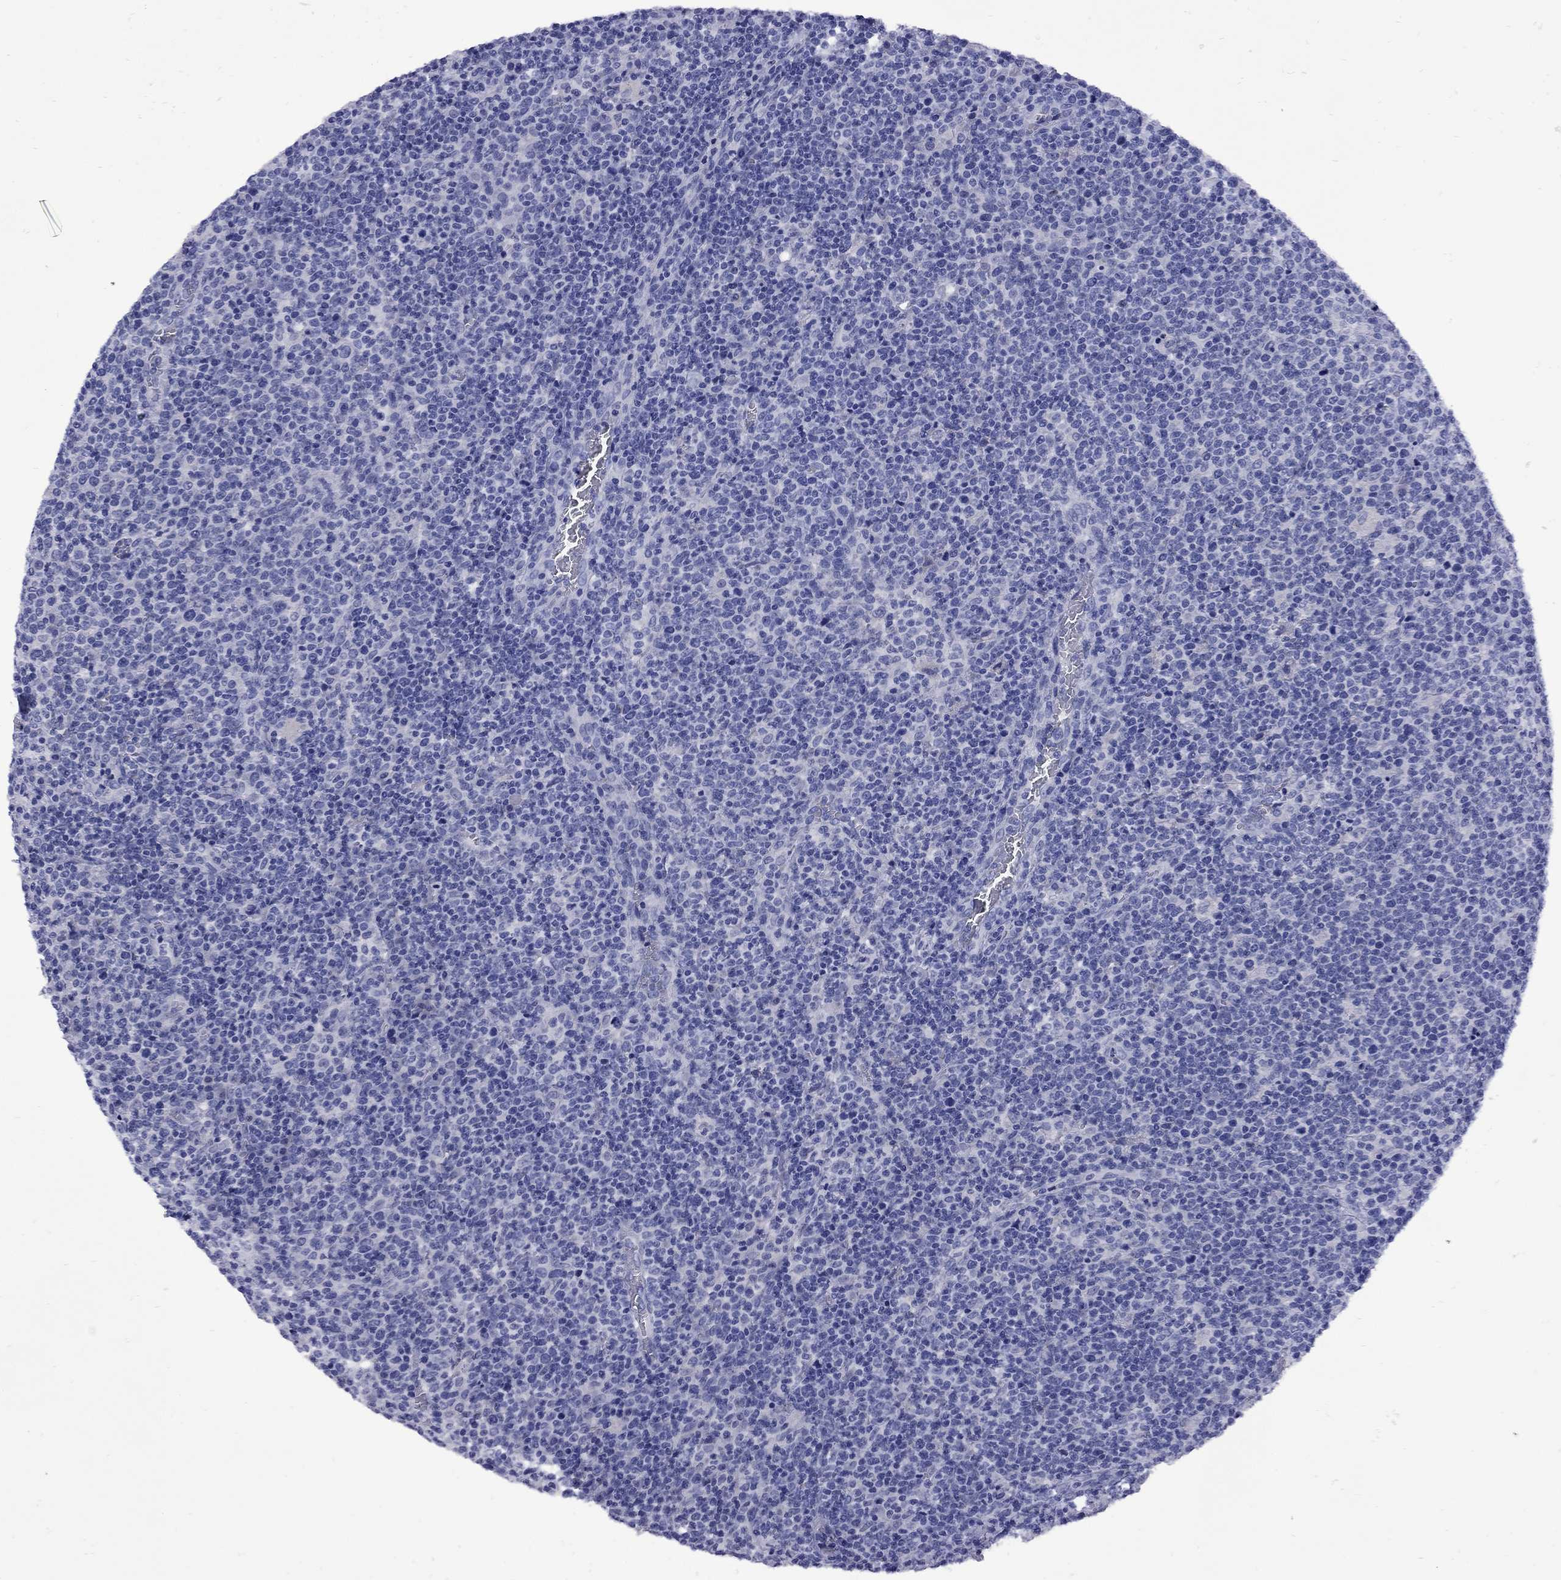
{"staining": {"intensity": "negative", "quantity": "none", "location": "none"}, "tissue": "lymphoma", "cell_type": "Tumor cells", "image_type": "cancer", "snomed": [{"axis": "morphology", "description": "Malignant lymphoma, non-Hodgkin's type, High grade"}, {"axis": "topography", "description": "Lymph node"}], "caption": "High-grade malignant lymphoma, non-Hodgkin's type was stained to show a protein in brown. There is no significant expression in tumor cells.", "gene": "EPPIN", "patient": {"sex": "male", "age": 61}}